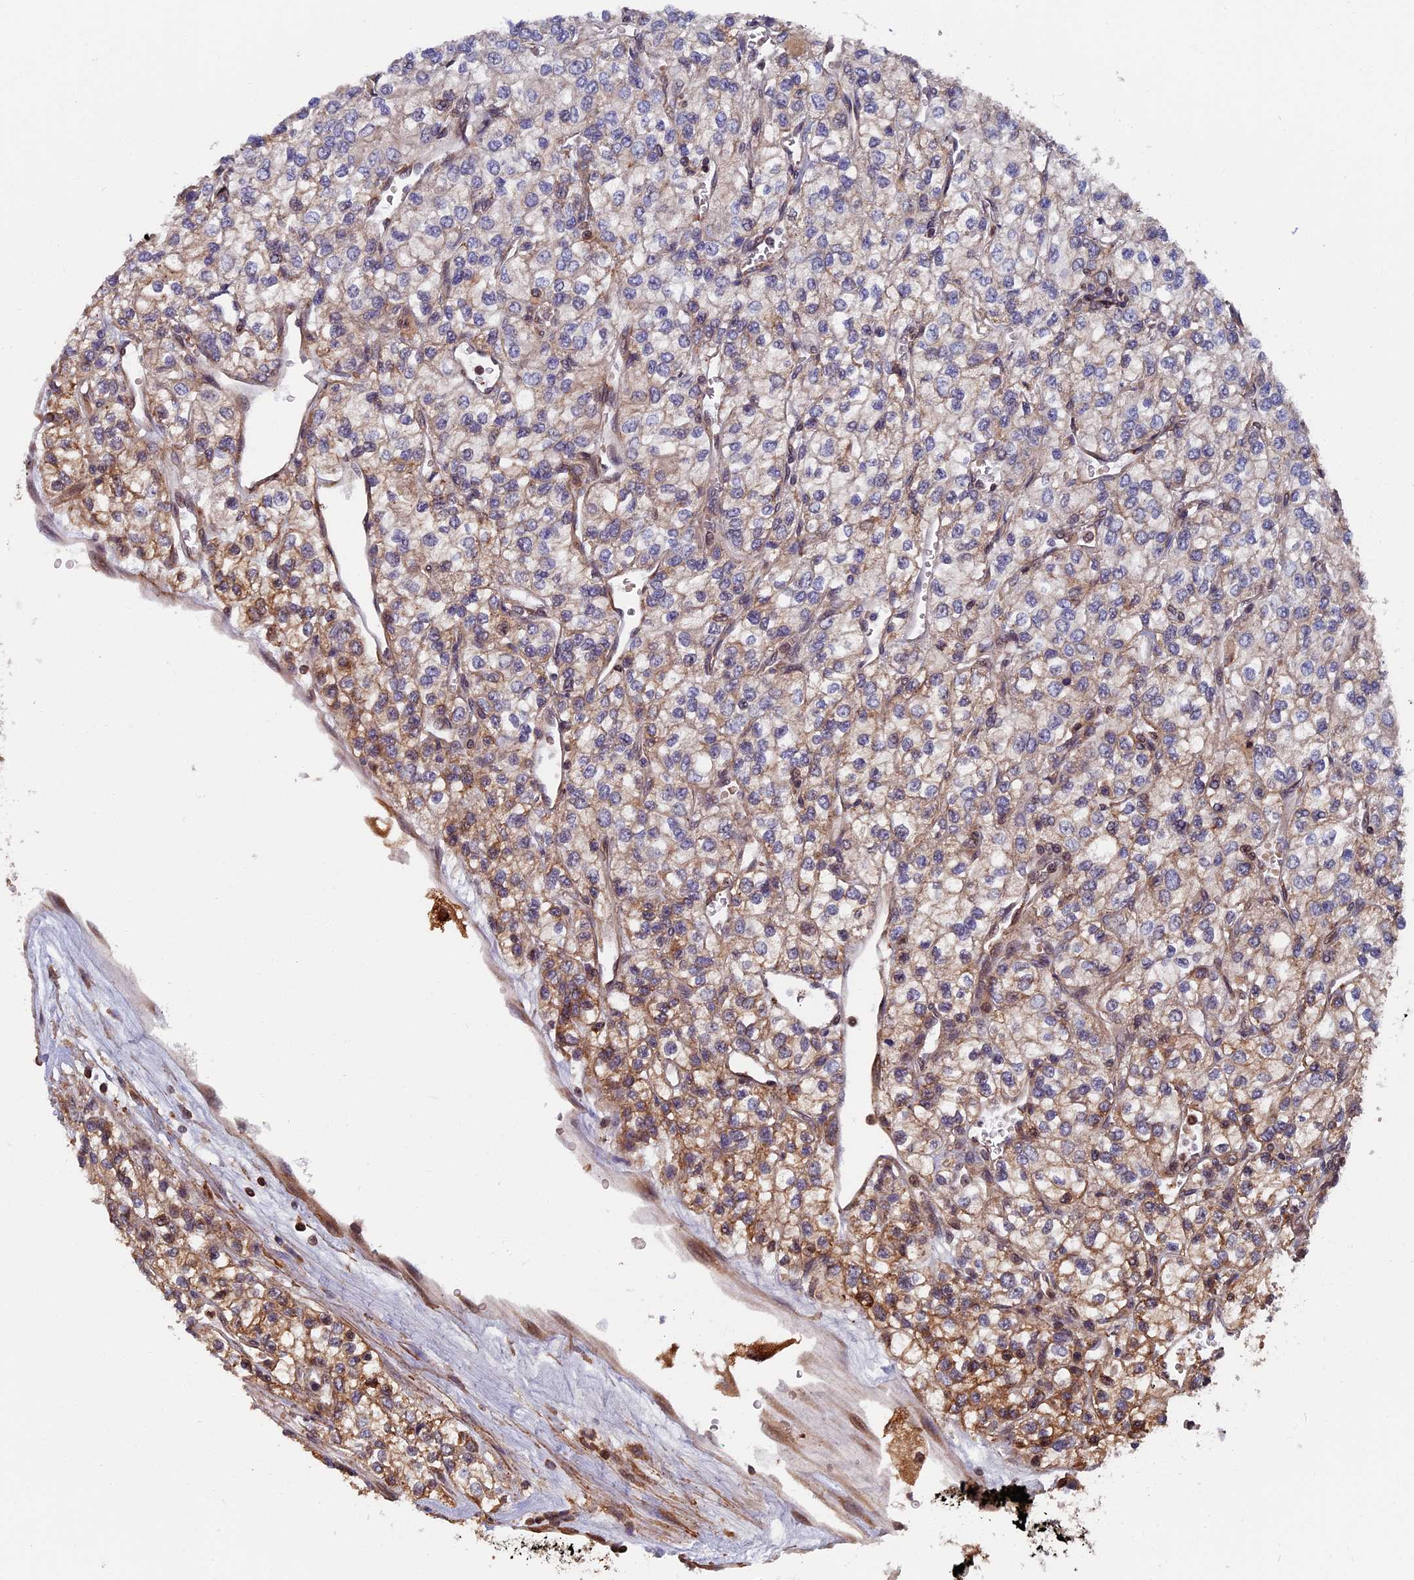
{"staining": {"intensity": "moderate", "quantity": "25%-75%", "location": "cytoplasmic/membranous"}, "tissue": "renal cancer", "cell_type": "Tumor cells", "image_type": "cancer", "snomed": [{"axis": "morphology", "description": "Adenocarcinoma, NOS"}, {"axis": "topography", "description": "Kidney"}], "caption": "This histopathology image exhibits renal cancer stained with immunohistochemistry (IHC) to label a protein in brown. The cytoplasmic/membranous of tumor cells show moderate positivity for the protein. Nuclei are counter-stained blue.", "gene": "CTDP1", "patient": {"sex": "male", "age": 80}}